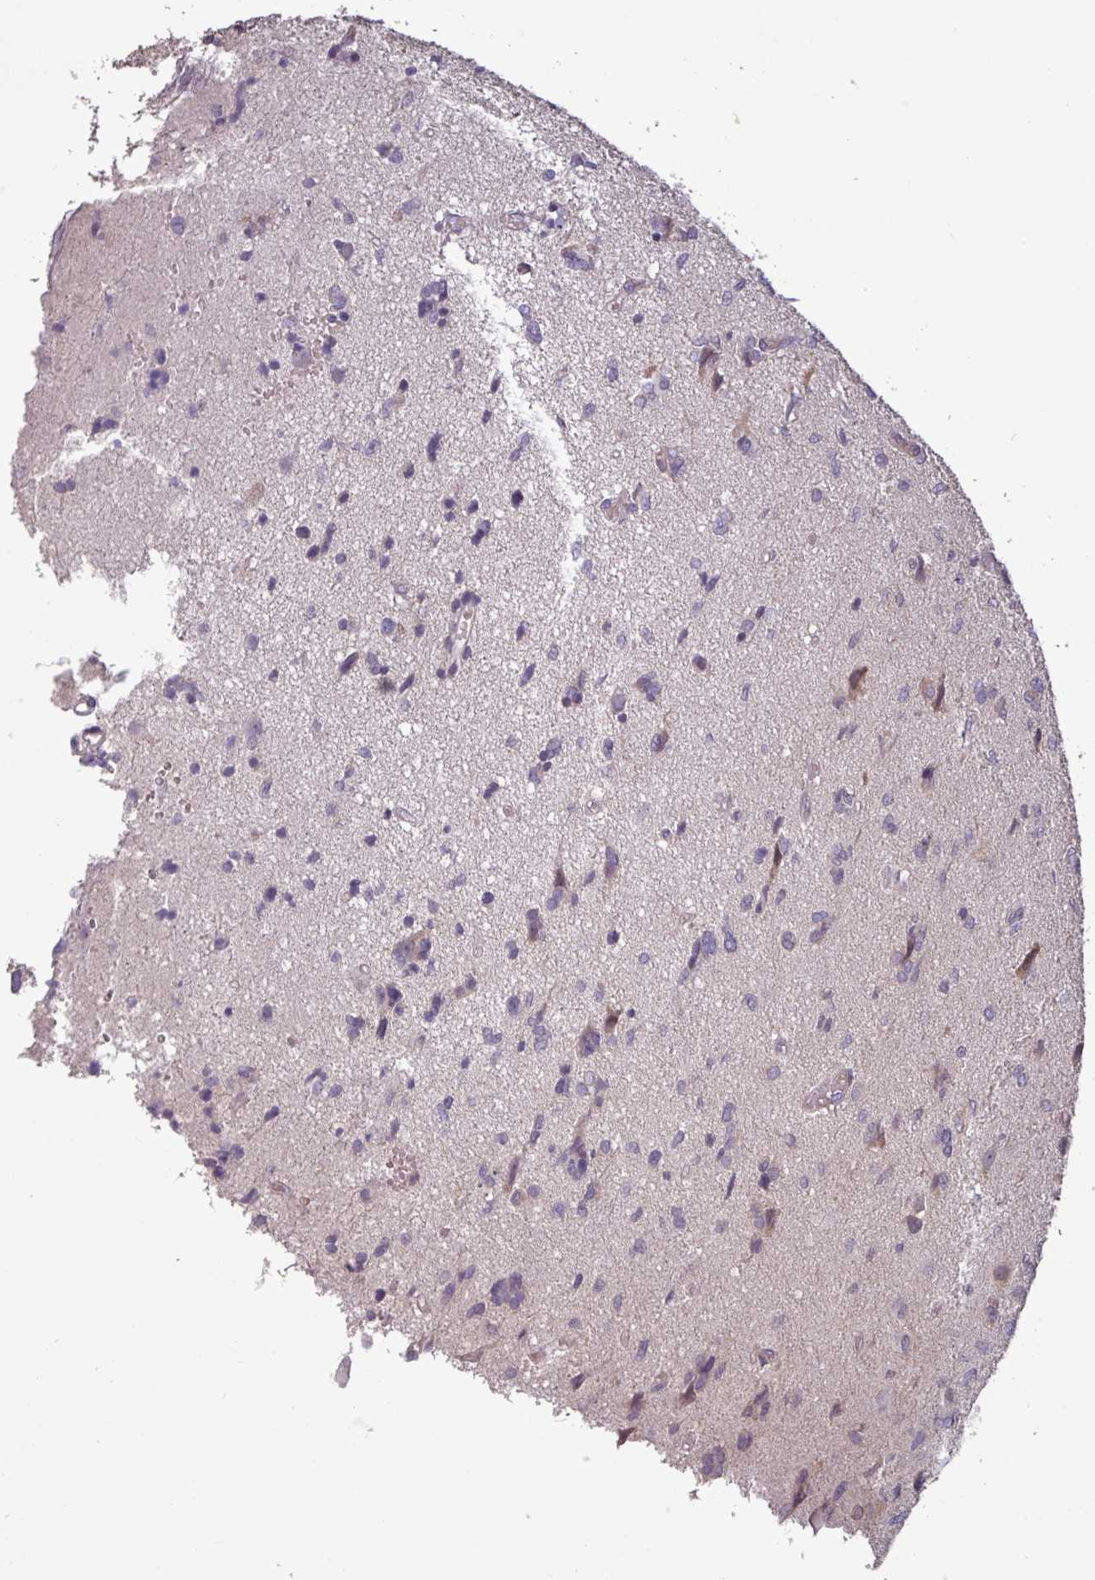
{"staining": {"intensity": "negative", "quantity": "none", "location": "none"}, "tissue": "glioma", "cell_type": "Tumor cells", "image_type": "cancer", "snomed": [{"axis": "morphology", "description": "Glioma, malignant, High grade"}, {"axis": "topography", "description": "Brain"}], "caption": "Immunohistochemistry of human malignant high-grade glioma shows no staining in tumor cells.", "gene": "SEC61G", "patient": {"sex": "female", "age": 59}}